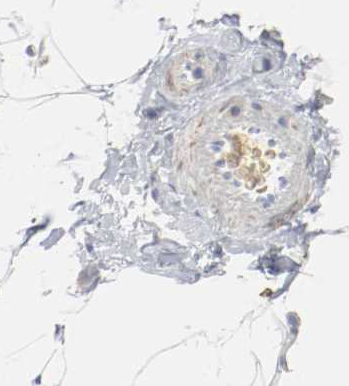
{"staining": {"intensity": "negative", "quantity": "none", "location": "none"}, "tissue": "adipose tissue", "cell_type": "Adipocytes", "image_type": "normal", "snomed": [{"axis": "morphology", "description": "Normal tissue, NOS"}, {"axis": "morphology", "description": "Duct carcinoma"}, {"axis": "topography", "description": "Breast"}, {"axis": "topography", "description": "Adipose tissue"}], "caption": "An immunohistochemistry (IHC) micrograph of benign adipose tissue is shown. There is no staining in adipocytes of adipose tissue.", "gene": "NDUFB8", "patient": {"sex": "female", "age": 37}}